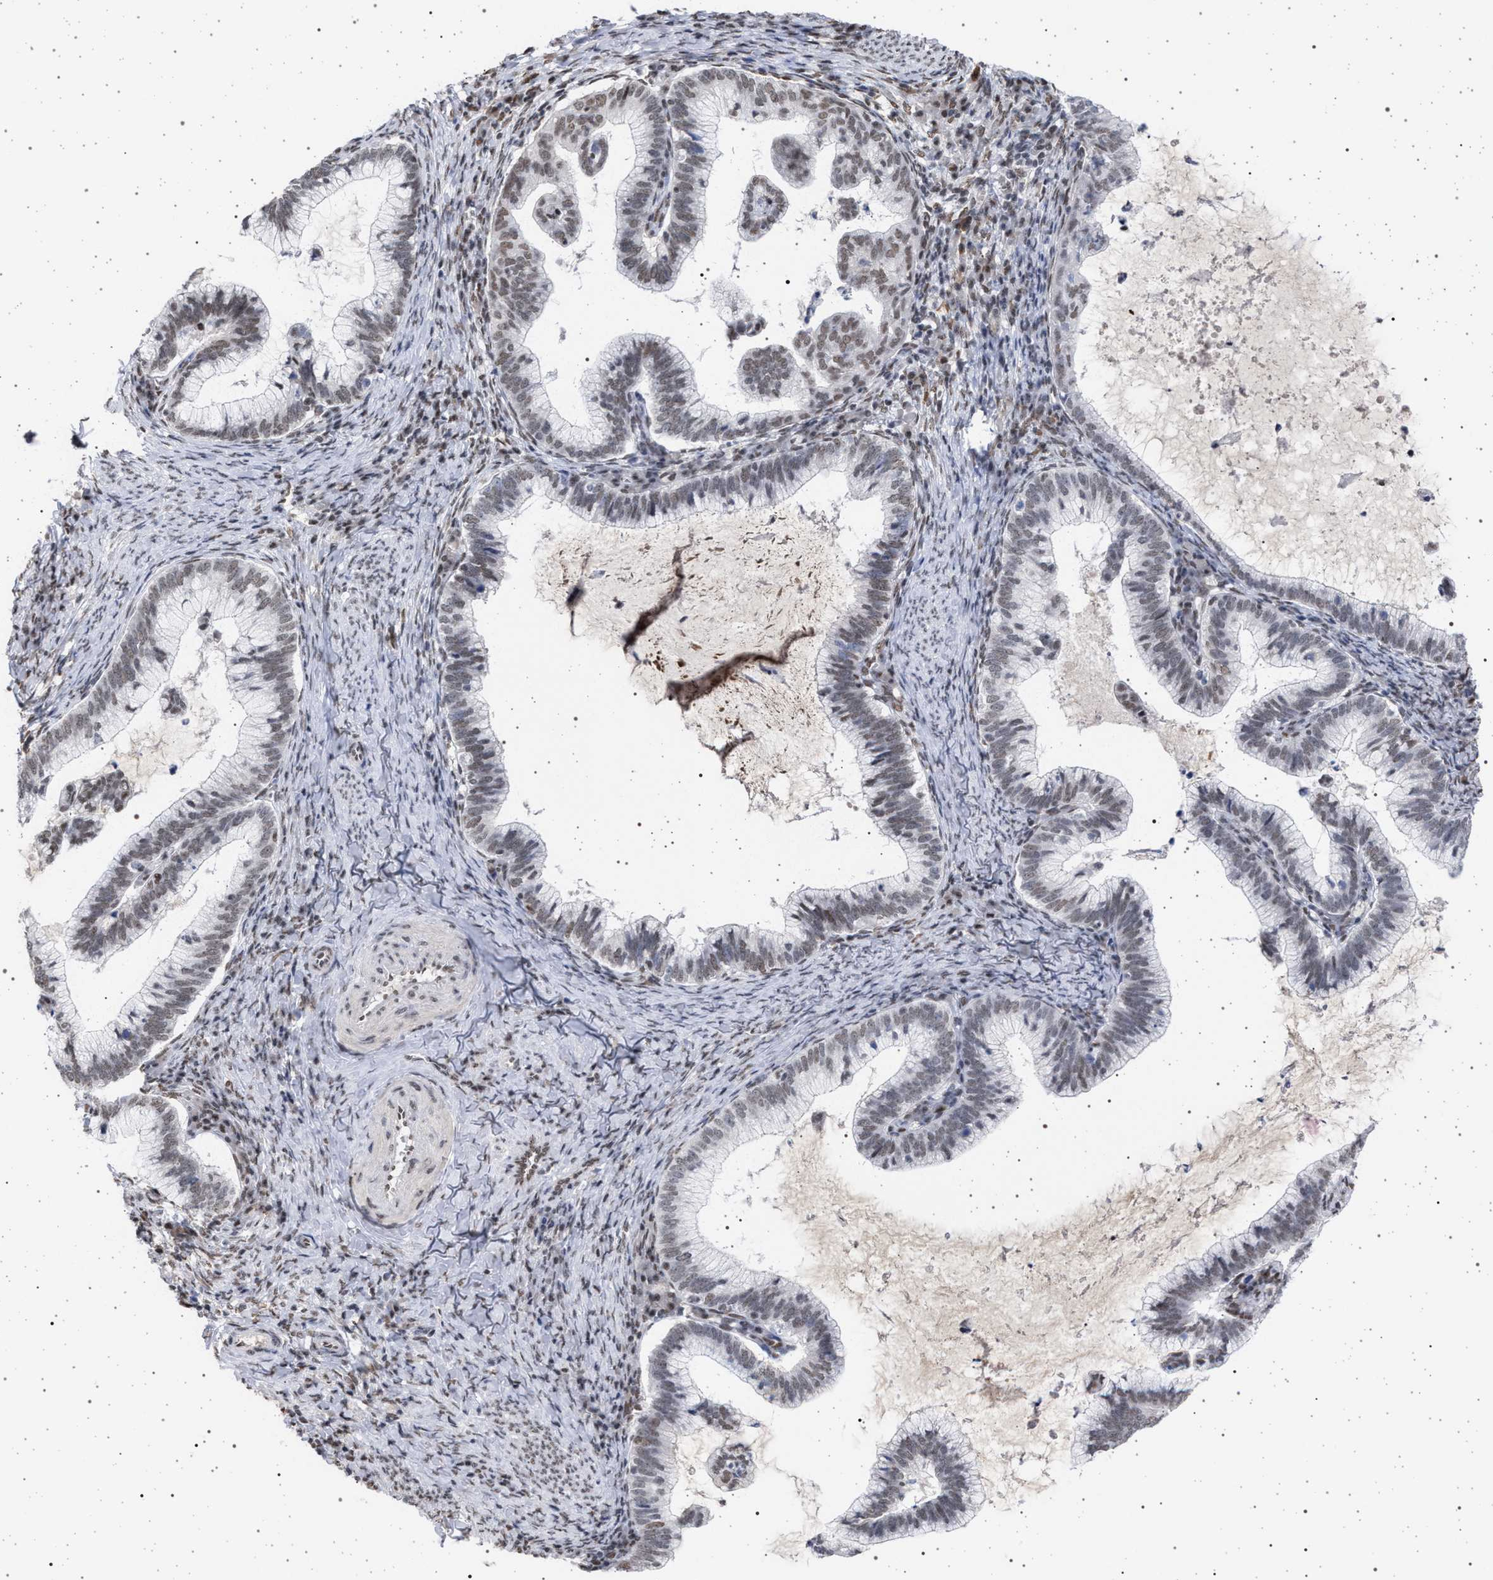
{"staining": {"intensity": "weak", "quantity": "<25%", "location": "nuclear"}, "tissue": "cervical cancer", "cell_type": "Tumor cells", "image_type": "cancer", "snomed": [{"axis": "morphology", "description": "Adenocarcinoma, NOS"}, {"axis": "topography", "description": "Cervix"}], "caption": "IHC of human cervical cancer exhibits no expression in tumor cells. (Brightfield microscopy of DAB IHC at high magnification).", "gene": "PHF12", "patient": {"sex": "female", "age": 36}}